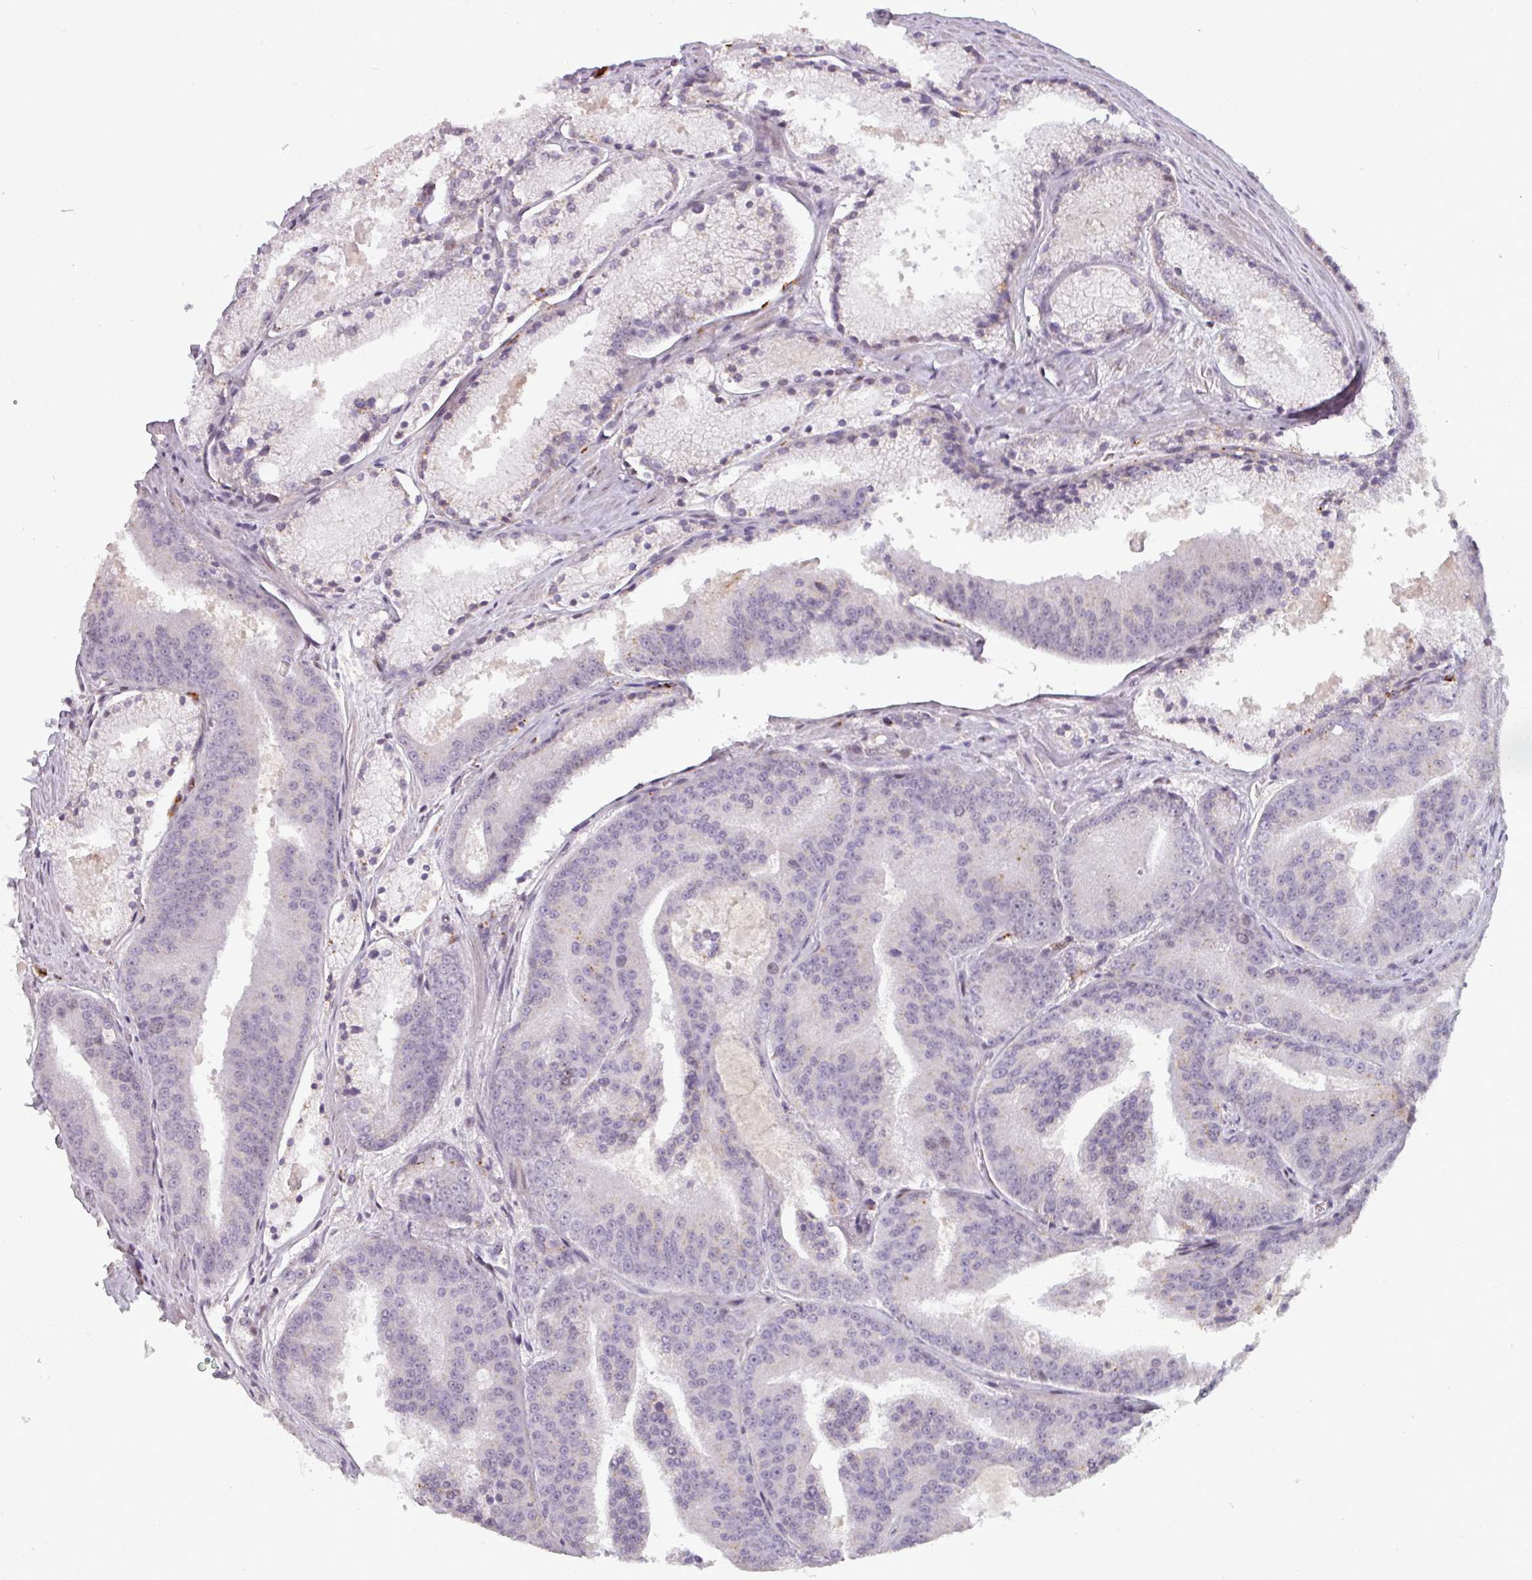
{"staining": {"intensity": "negative", "quantity": "none", "location": "none"}, "tissue": "prostate cancer", "cell_type": "Tumor cells", "image_type": "cancer", "snomed": [{"axis": "morphology", "description": "Adenocarcinoma, High grade"}, {"axis": "topography", "description": "Prostate"}], "caption": "Tumor cells show no significant protein expression in prostate cancer (high-grade adenocarcinoma).", "gene": "TMEFF1", "patient": {"sex": "male", "age": 61}}